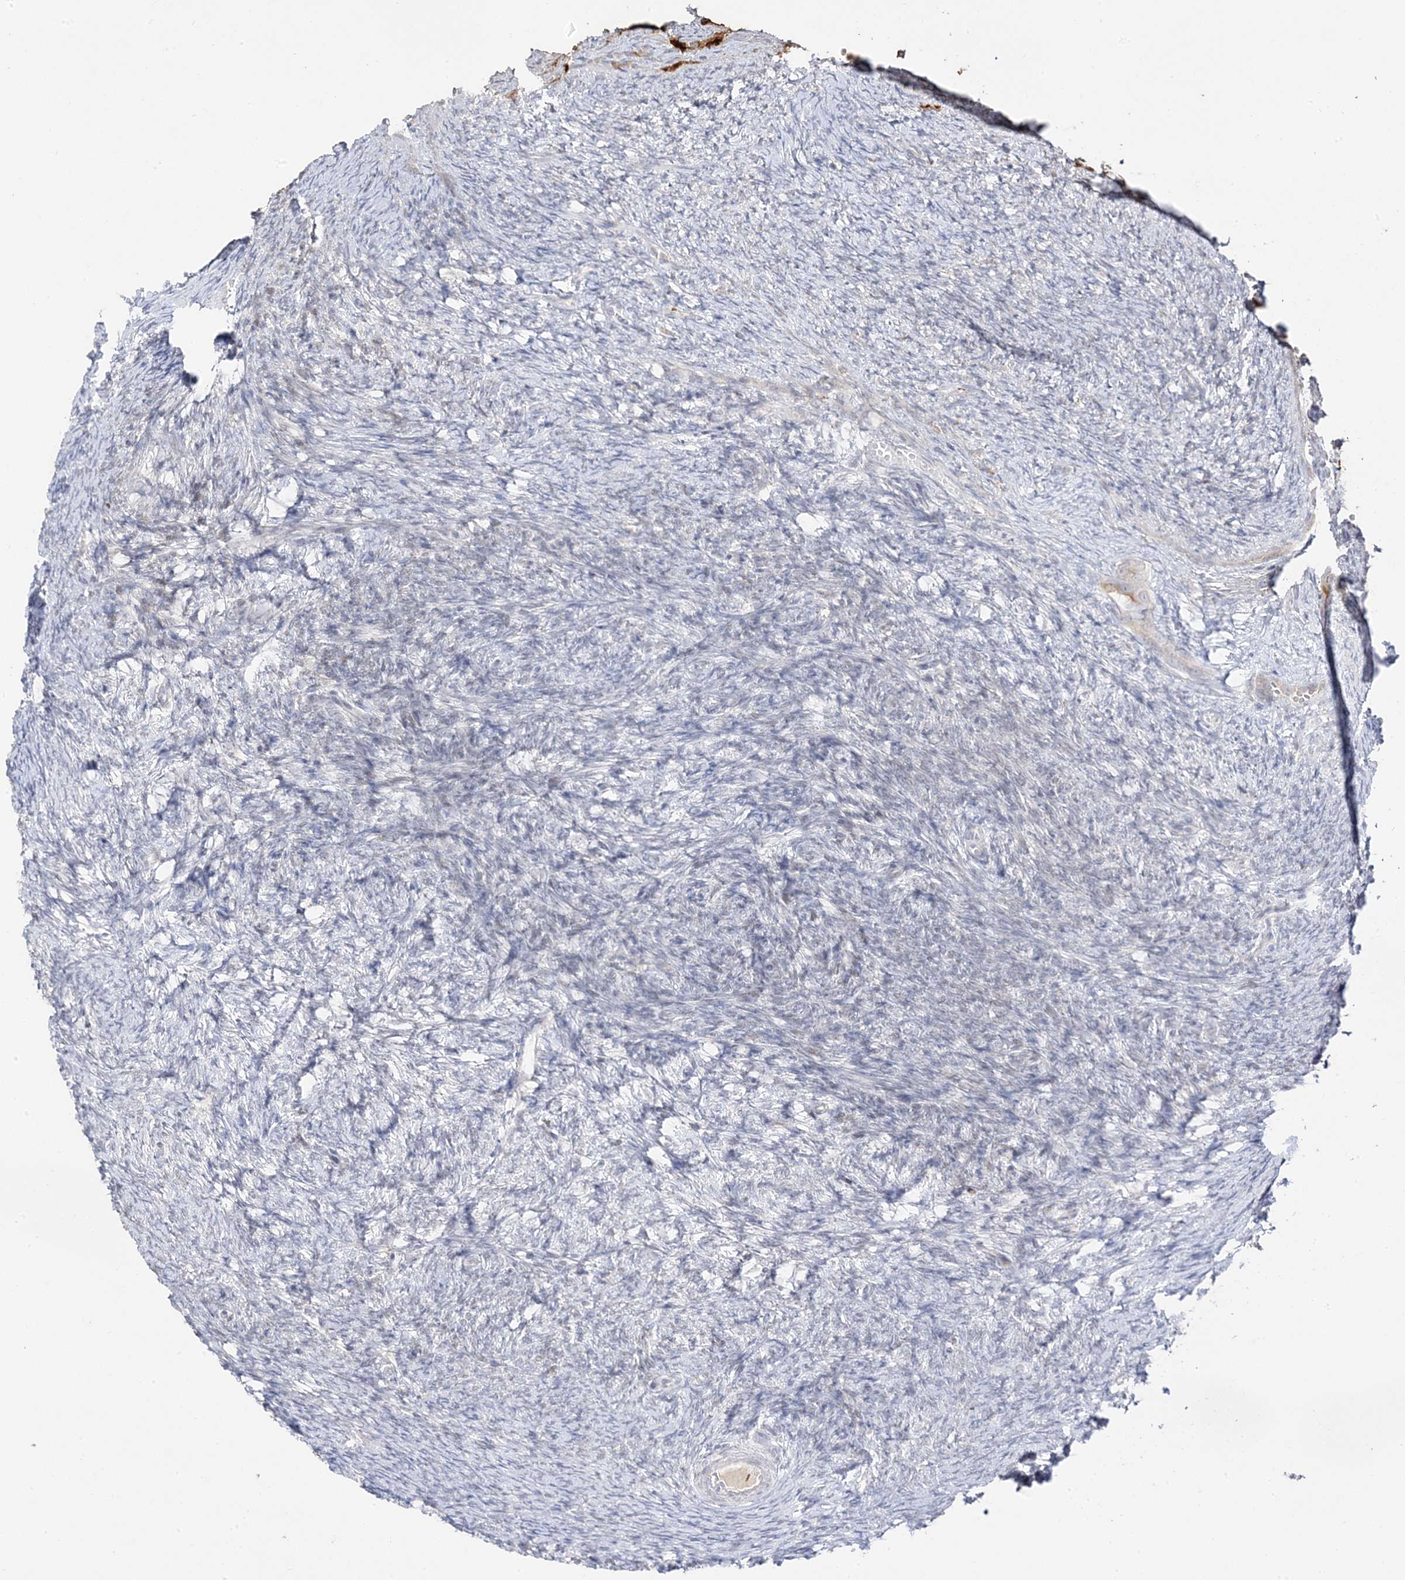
{"staining": {"intensity": "moderate", "quantity": "25%-75%", "location": "cytoplasmic/membranous"}, "tissue": "ovary", "cell_type": "Follicle cells", "image_type": "normal", "snomed": [{"axis": "morphology", "description": "Normal tissue, NOS"}, {"axis": "morphology", "description": "Cyst, NOS"}, {"axis": "topography", "description": "Ovary"}], "caption": "The photomicrograph displays staining of unremarkable ovary, revealing moderate cytoplasmic/membranous protein positivity (brown color) within follicle cells.", "gene": "TRANK1", "patient": {"sex": "female", "age": 33}}